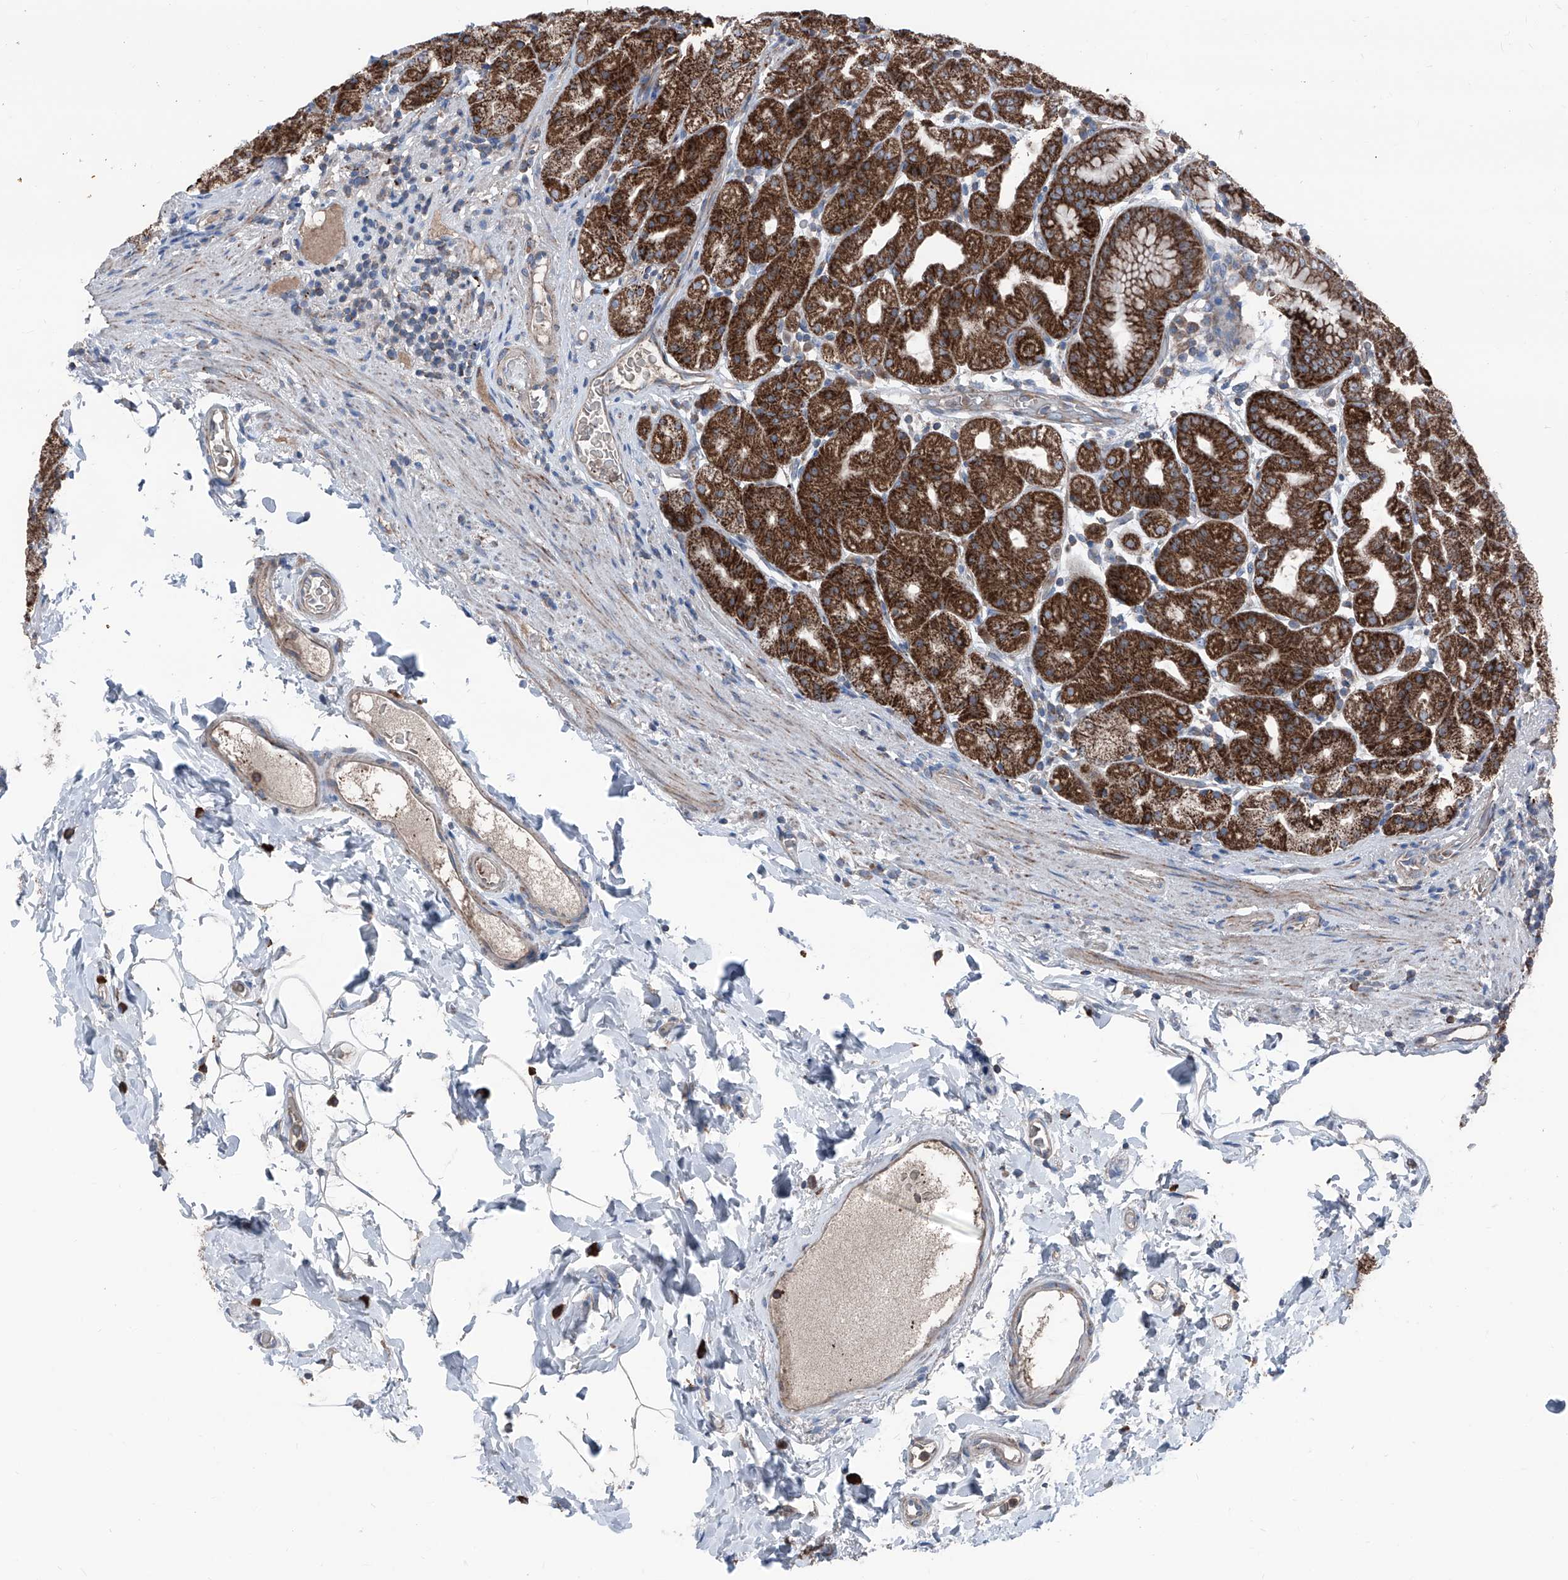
{"staining": {"intensity": "strong", "quantity": ">75%", "location": "cytoplasmic/membranous"}, "tissue": "stomach", "cell_type": "Glandular cells", "image_type": "normal", "snomed": [{"axis": "morphology", "description": "Normal tissue, NOS"}, {"axis": "topography", "description": "Stomach, upper"}], "caption": "This image reveals normal stomach stained with immunohistochemistry to label a protein in brown. The cytoplasmic/membranous of glandular cells show strong positivity for the protein. Nuclei are counter-stained blue.", "gene": "GPAT3", "patient": {"sex": "male", "age": 68}}